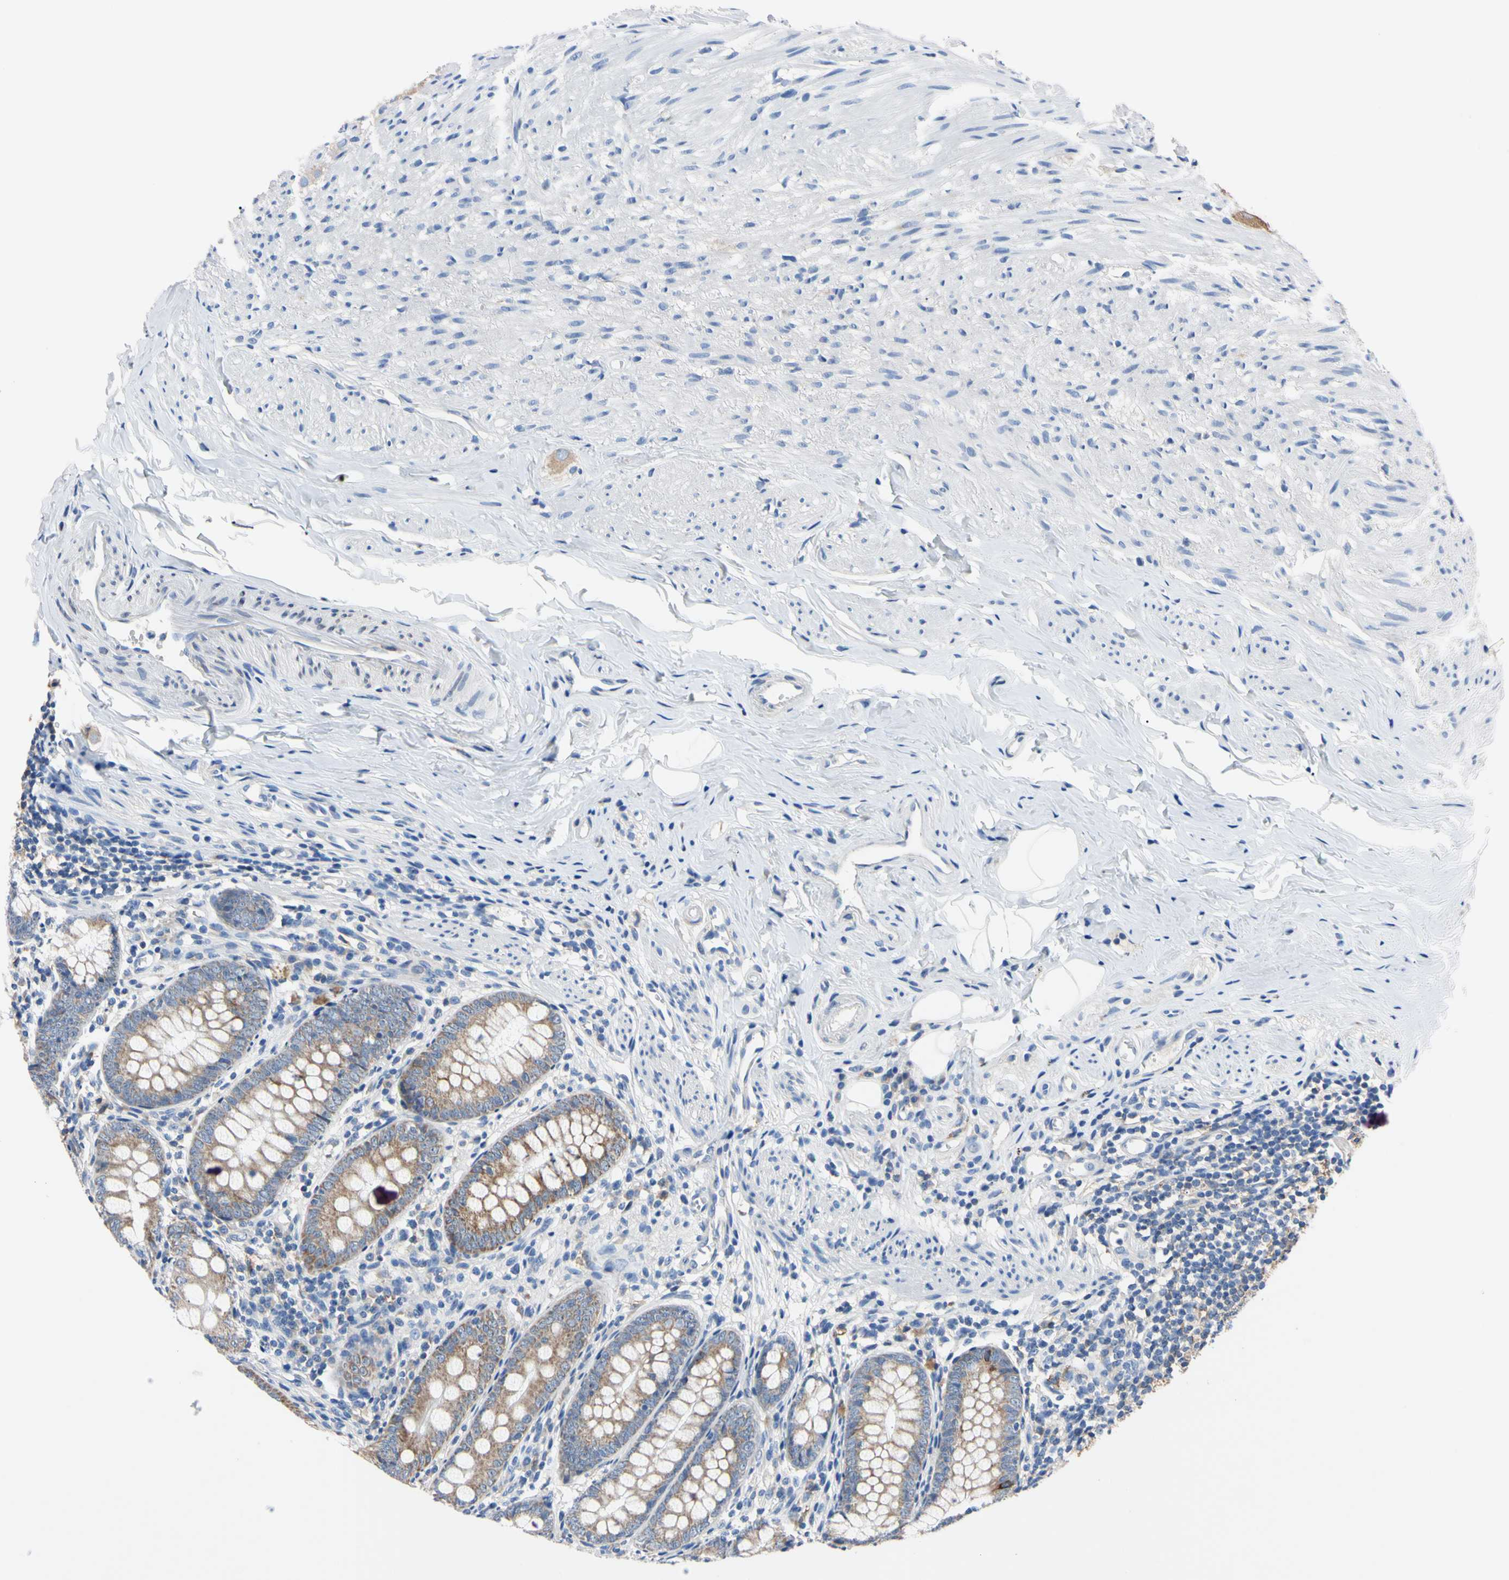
{"staining": {"intensity": "moderate", "quantity": ">75%", "location": "cytoplasmic/membranous"}, "tissue": "appendix", "cell_type": "Glandular cells", "image_type": "normal", "snomed": [{"axis": "morphology", "description": "Normal tissue, NOS"}, {"axis": "topography", "description": "Appendix"}], "caption": "Normal appendix displays moderate cytoplasmic/membranous positivity in approximately >75% of glandular cells, visualized by immunohistochemistry. (IHC, brightfield microscopy, high magnification).", "gene": "PNKD", "patient": {"sex": "female", "age": 77}}